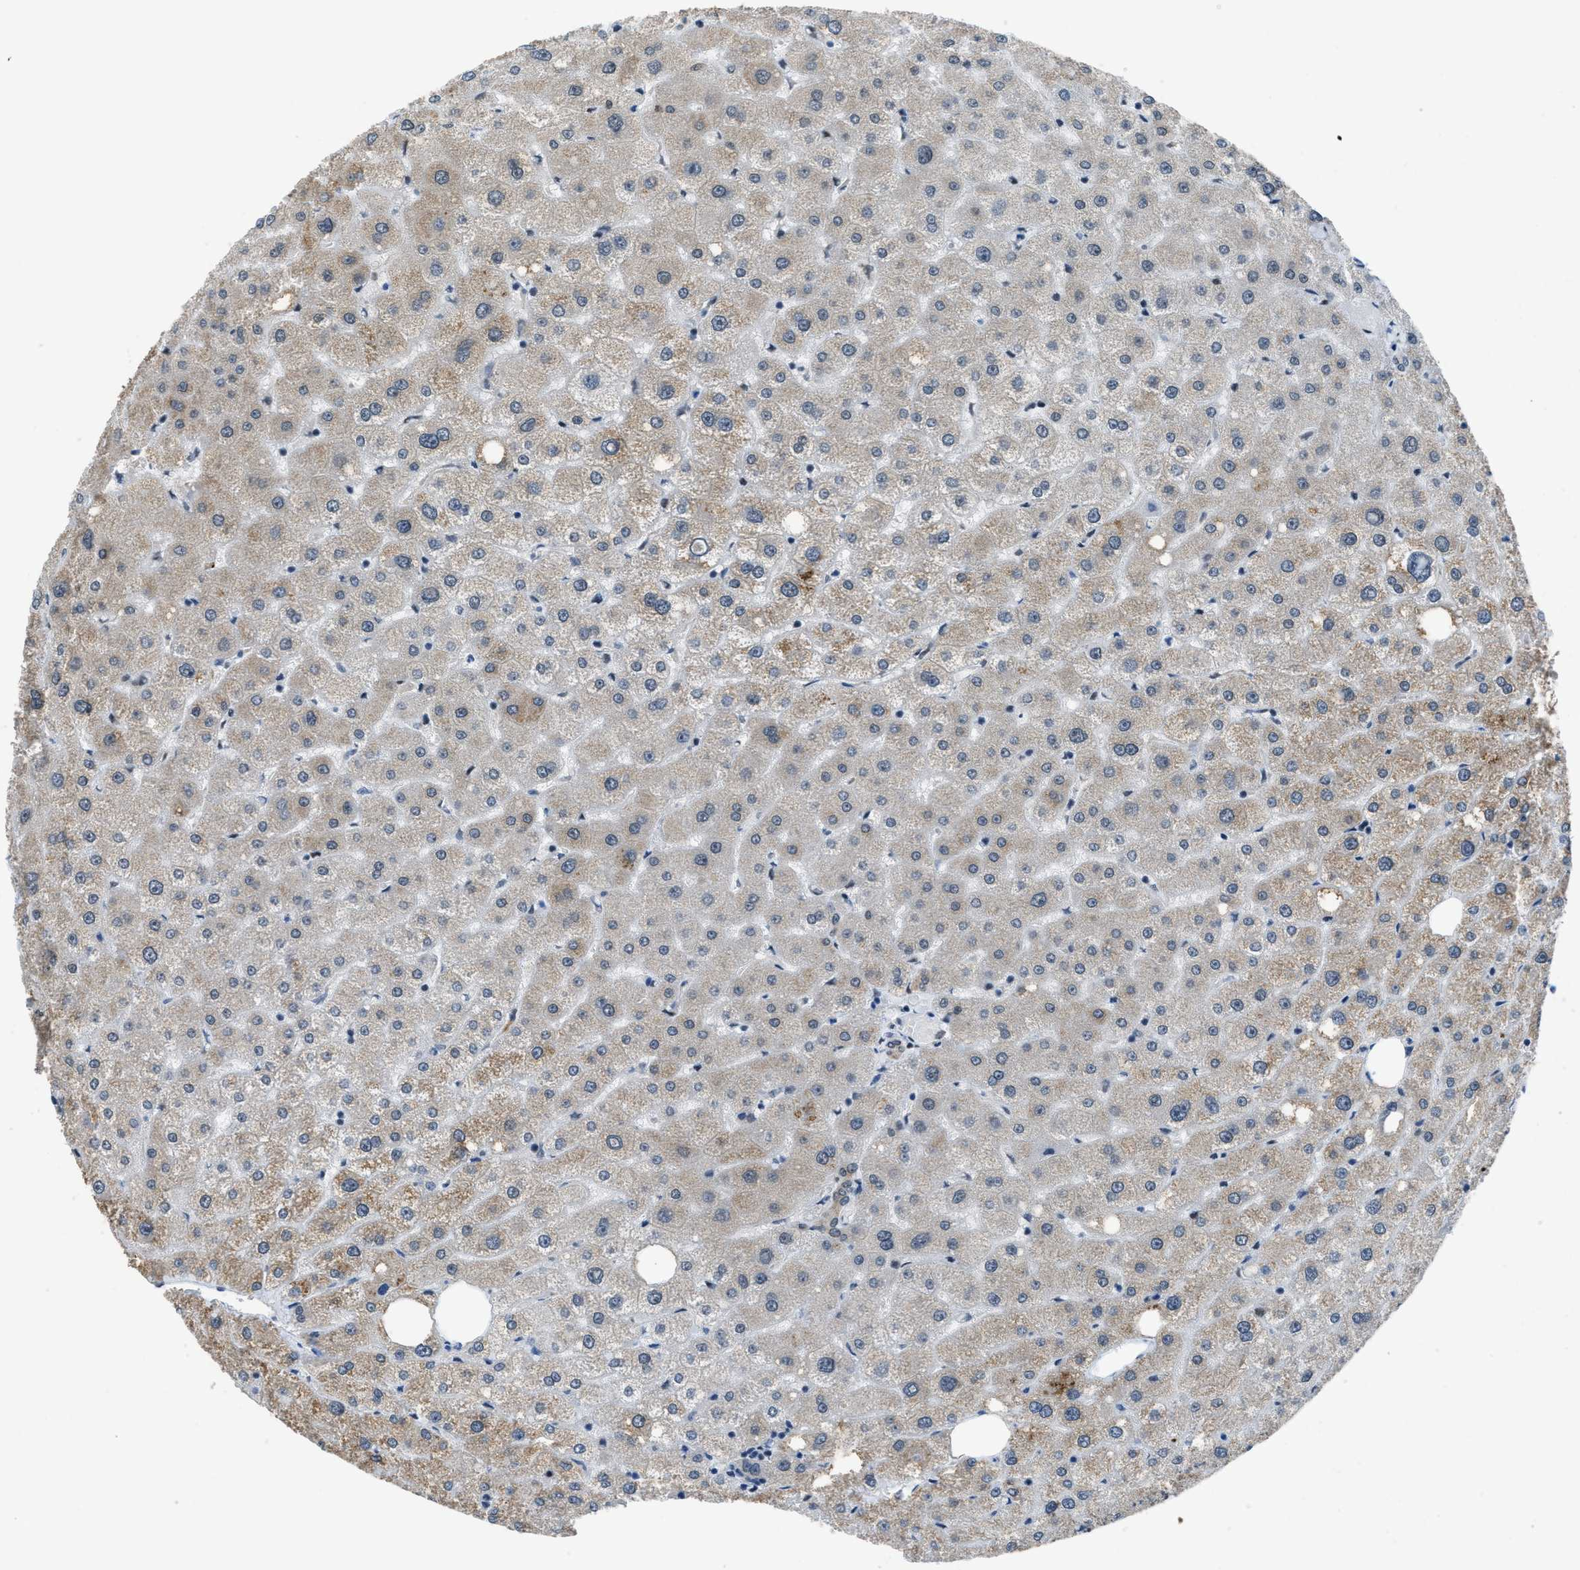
{"staining": {"intensity": "weak", "quantity": ">75%", "location": "cytoplasmic/membranous"}, "tissue": "liver", "cell_type": "Cholangiocytes", "image_type": "normal", "snomed": [{"axis": "morphology", "description": "Normal tissue, NOS"}, {"axis": "topography", "description": "Liver"}], "caption": "Immunohistochemical staining of benign human liver demonstrates >75% levels of weak cytoplasmic/membranous protein staining in approximately >75% of cholangiocytes.", "gene": "GATAD2B", "patient": {"sex": "male", "age": 73}}